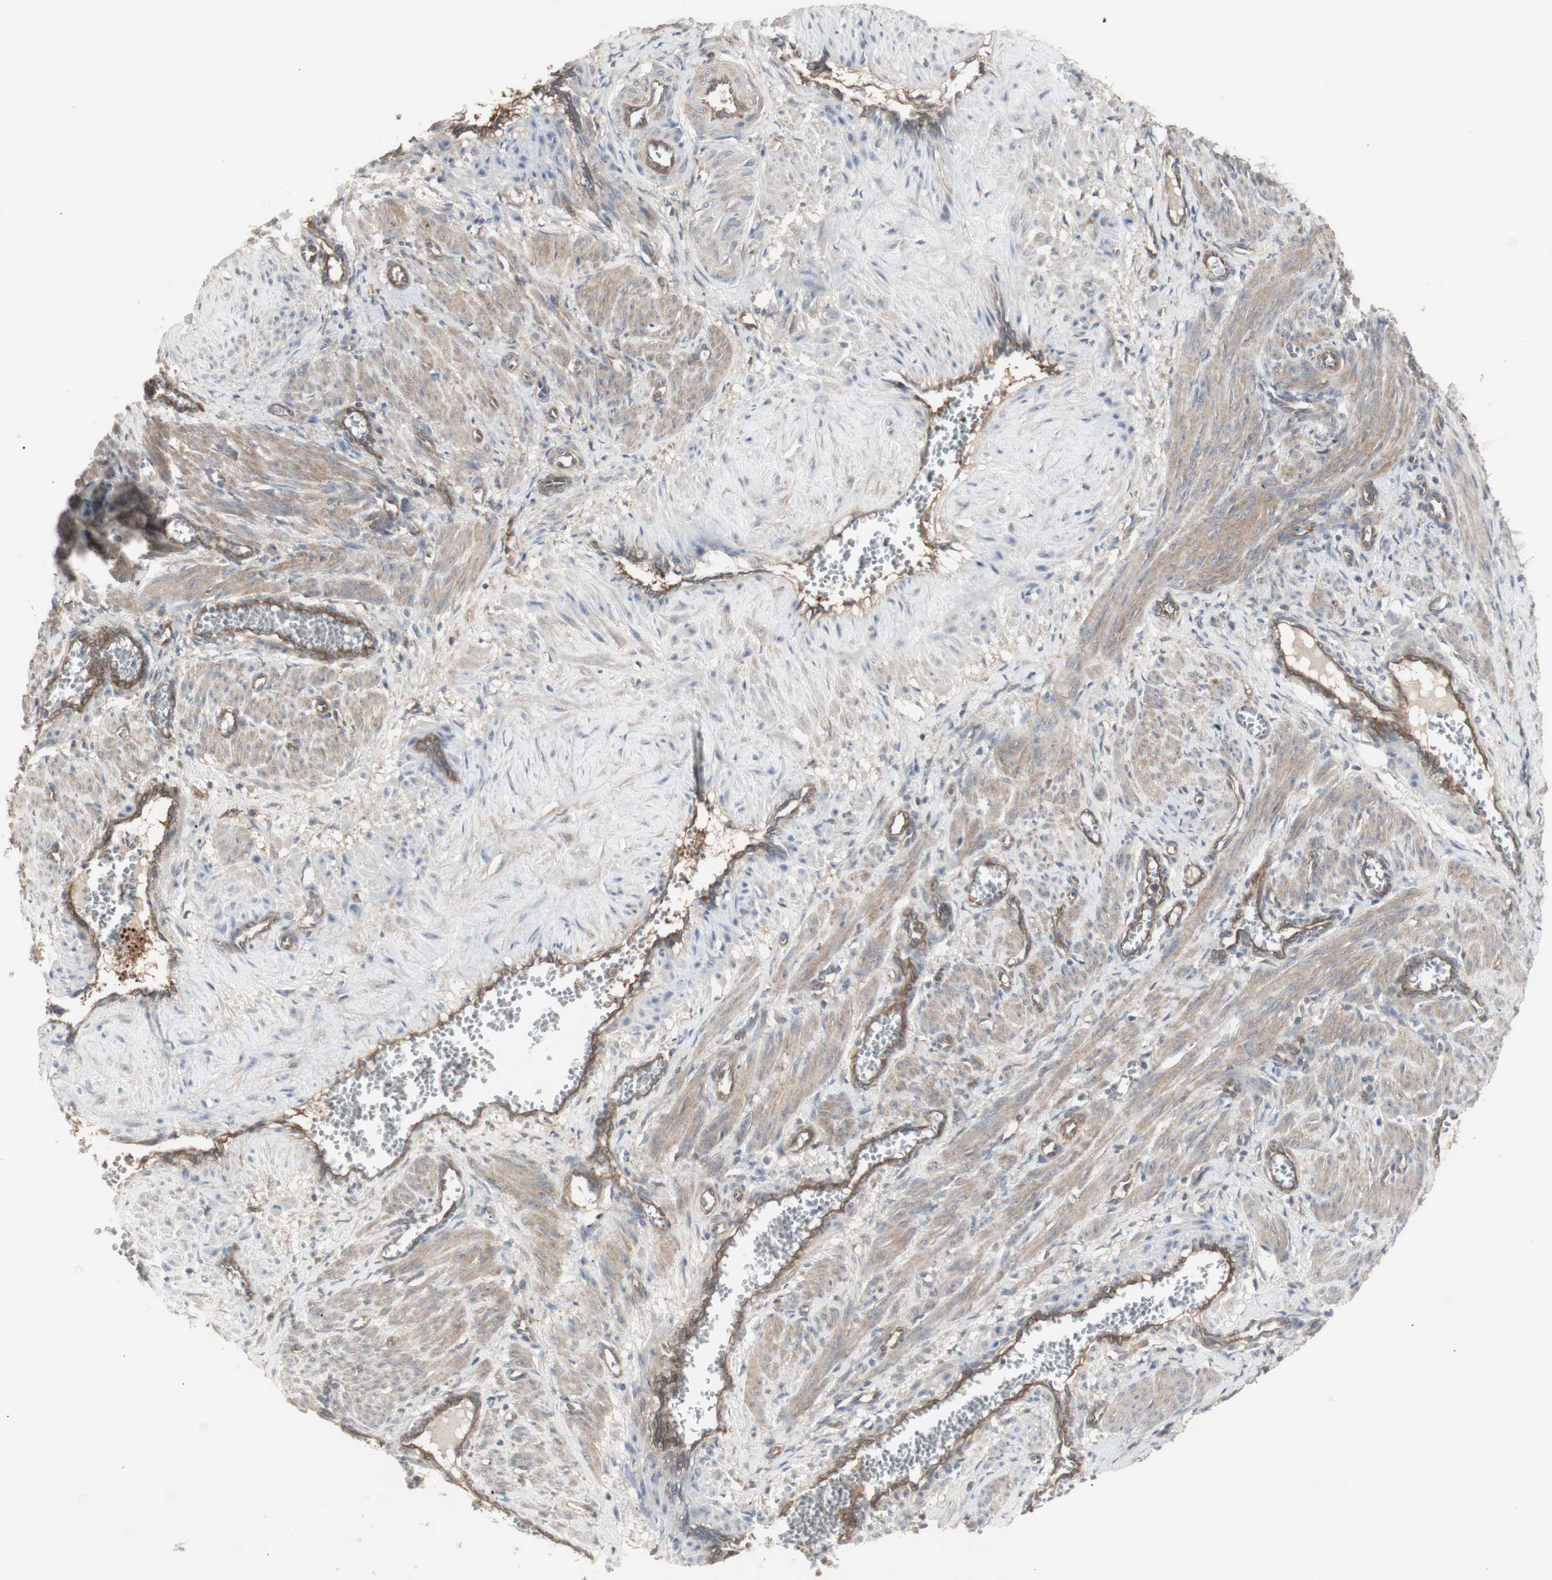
{"staining": {"intensity": "weak", "quantity": ">75%", "location": "cytoplasmic/membranous"}, "tissue": "smooth muscle", "cell_type": "Smooth muscle cells", "image_type": "normal", "snomed": [{"axis": "morphology", "description": "Normal tissue, NOS"}, {"axis": "topography", "description": "Endometrium"}], "caption": "A micrograph of human smooth muscle stained for a protein shows weak cytoplasmic/membranous brown staining in smooth muscle cells. (IHC, brightfield microscopy, high magnification).", "gene": "CHURC1", "patient": {"sex": "female", "age": 33}}